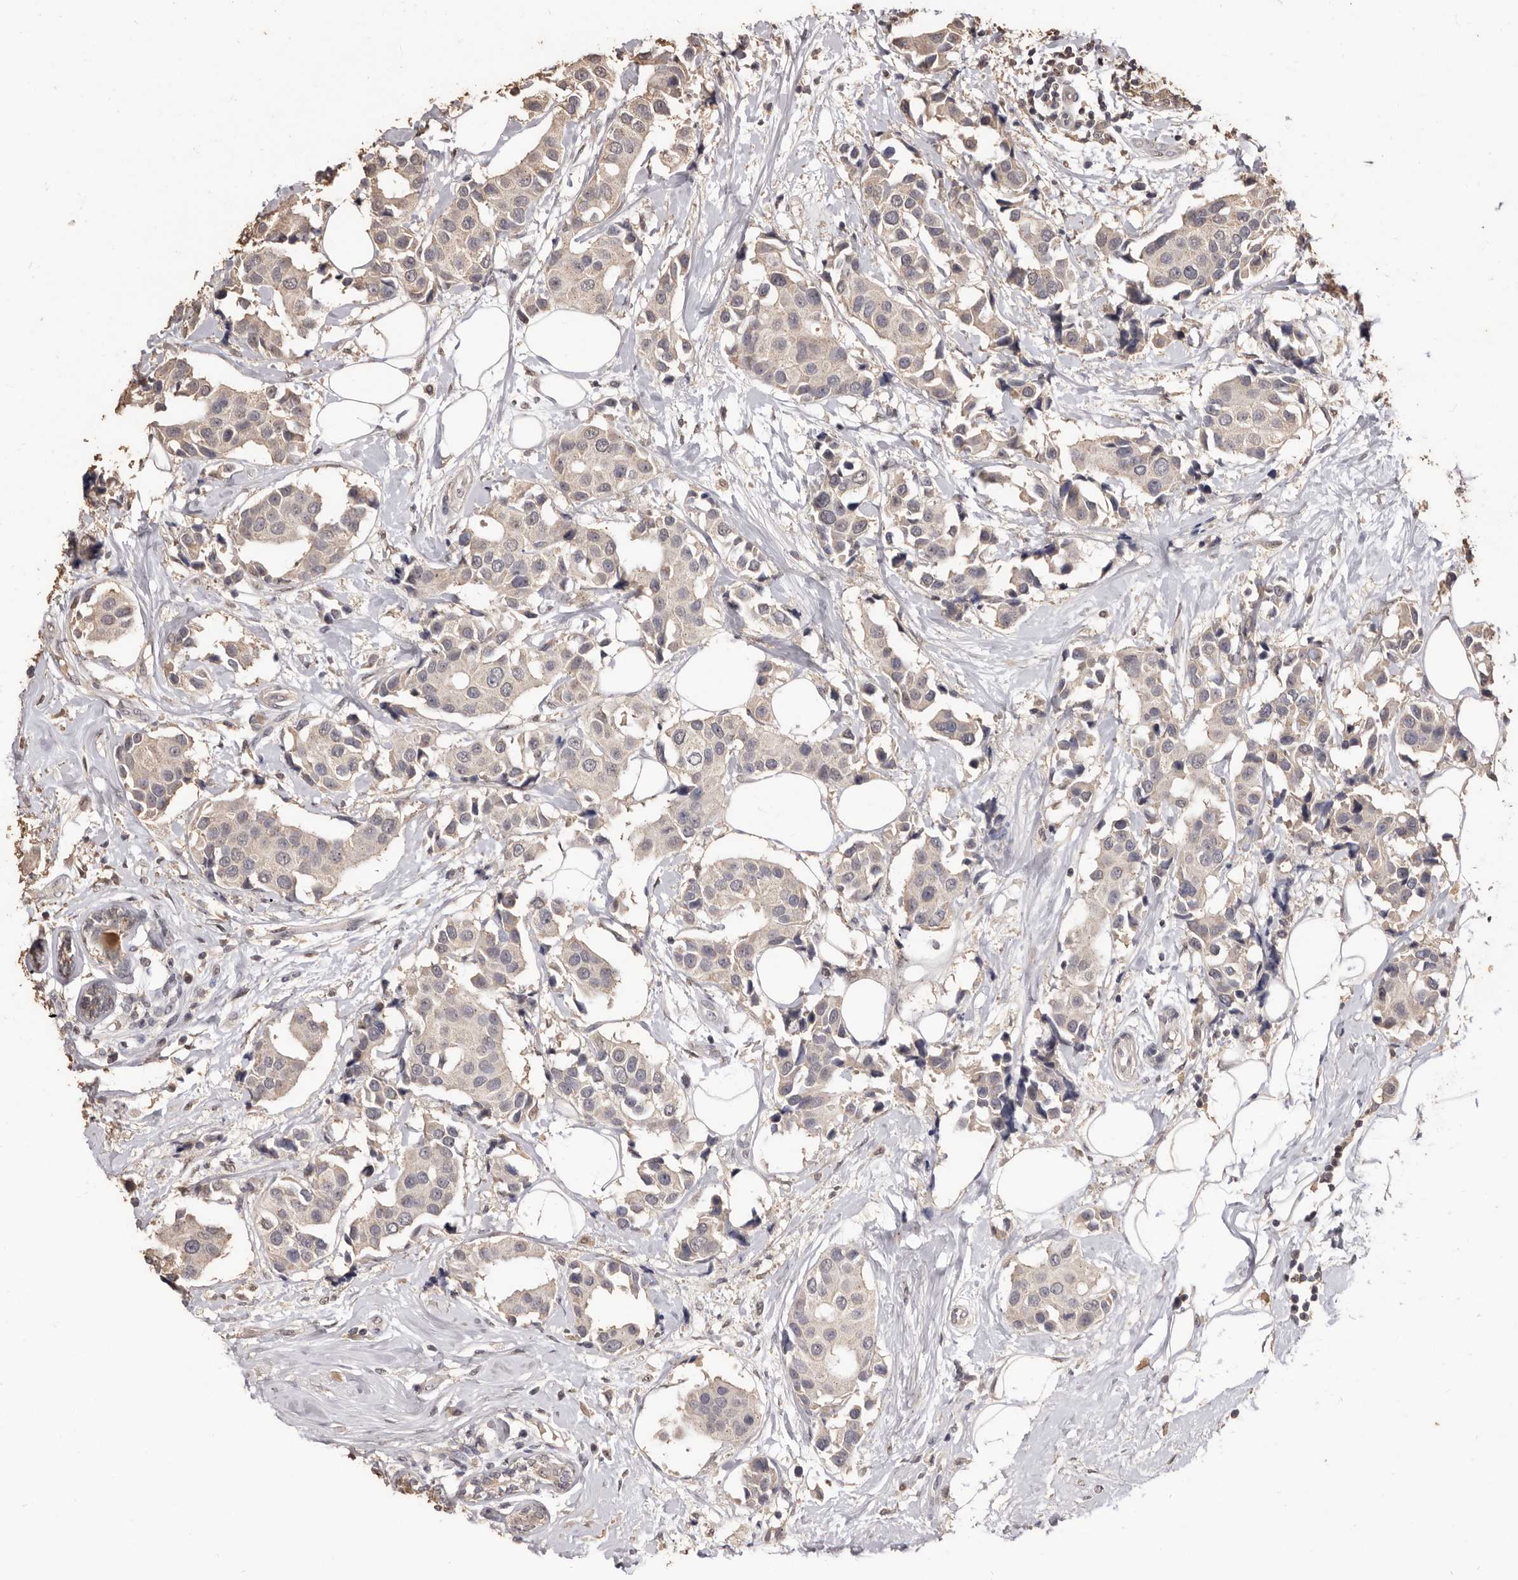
{"staining": {"intensity": "negative", "quantity": "none", "location": "none"}, "tissue": "breast cancer", "cell_type": "Tumor cells", "image_type": "cancer", "snomed": [{"axis": "morphology", "description": "Normal tissue, NOS"}, {"axis": "morphology", "description": "Duct carcinoma"}, {"axis": "topography", "description": "Breast"}], "caption": "Histopathology image shows no significant protein positivity in tumor cells of breast cancer (invasive ductal carcinoma).", "gene": "INAVA", "patient": {"sex": "female", "age": 39}}